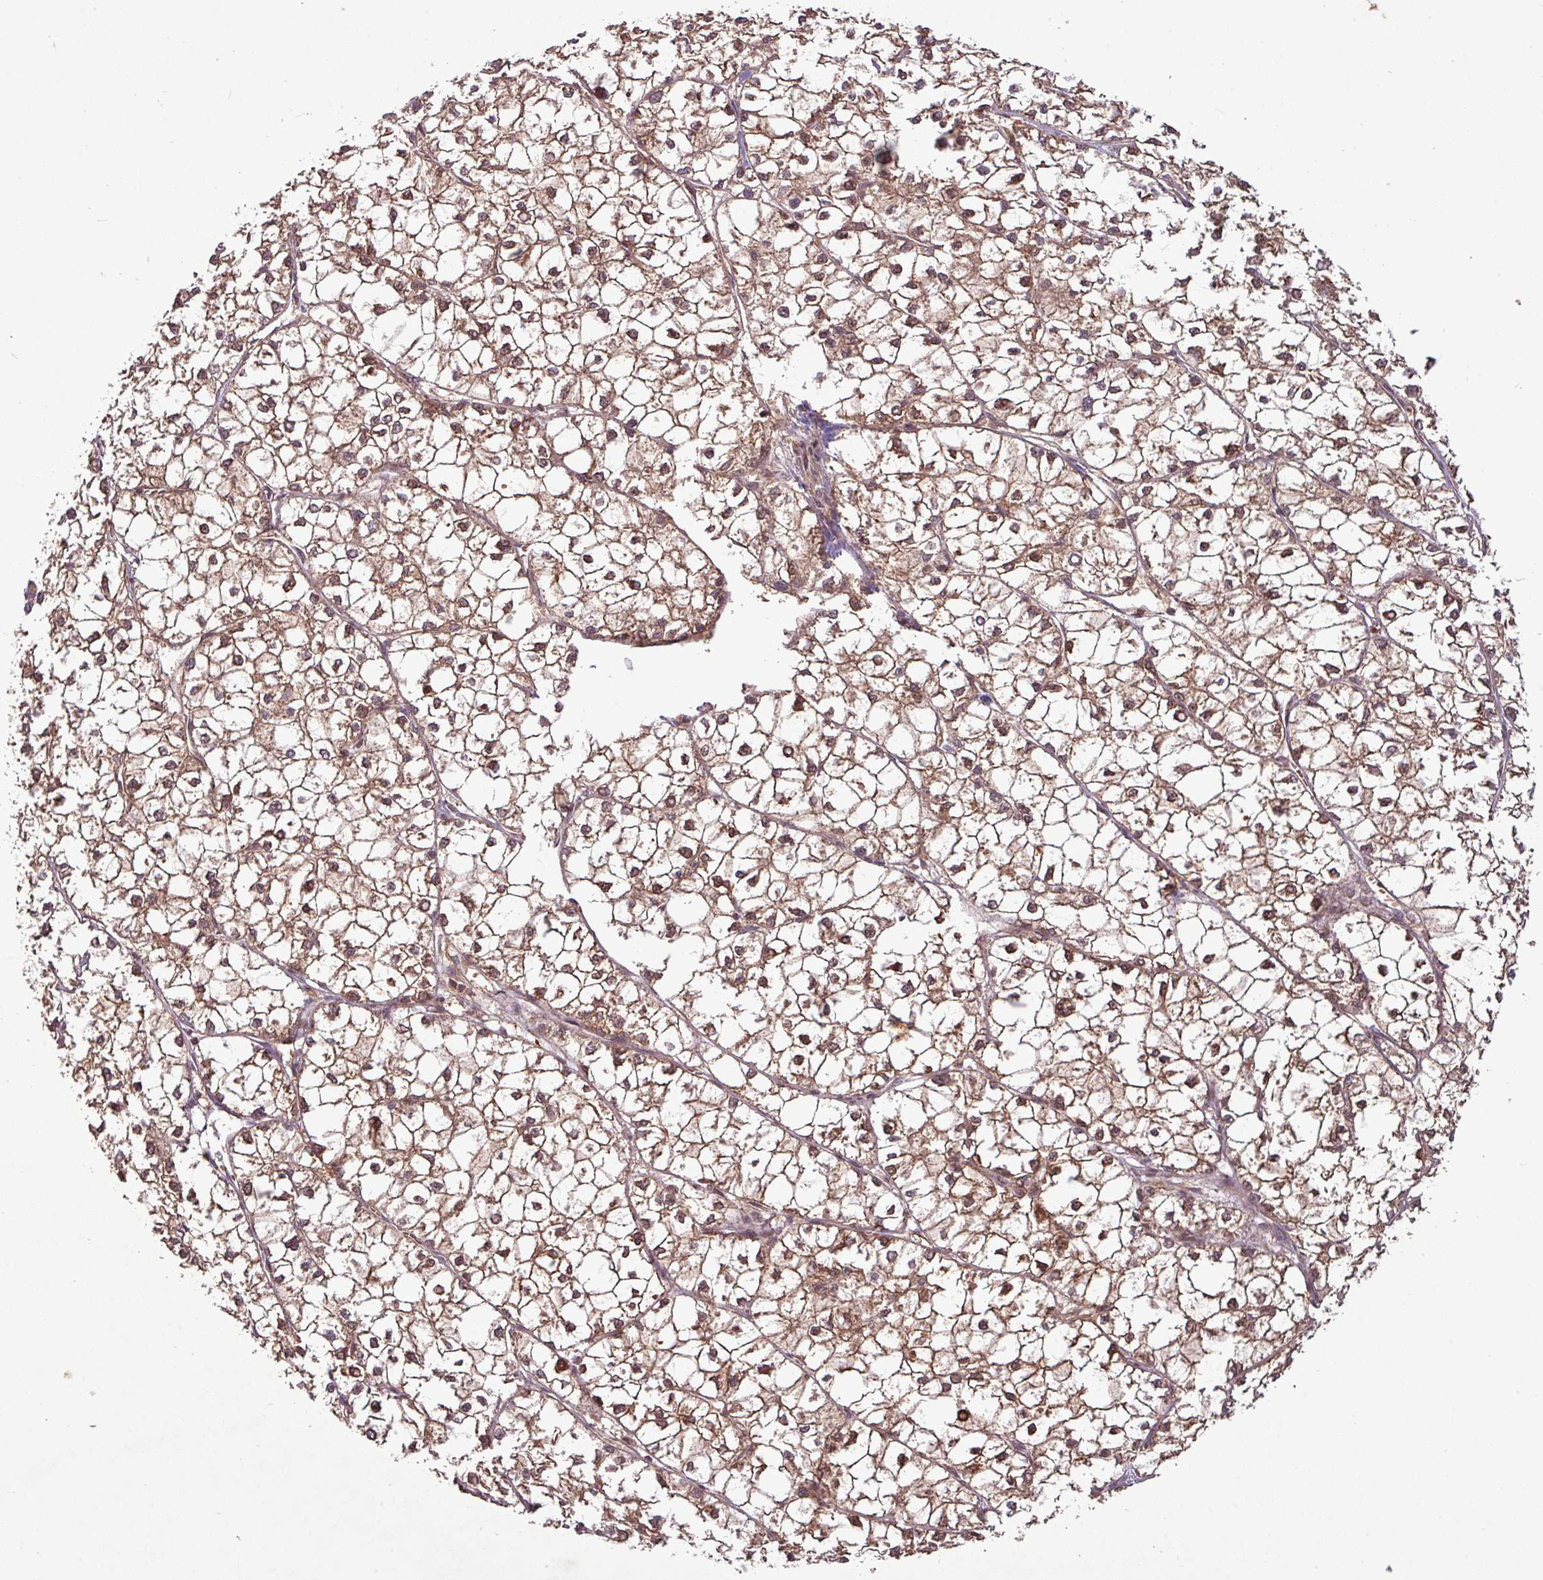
{"staining": {"intensity": "moderate", "quantity": ">75%", "location": "cytoplasmic/membranous,nuclear"}, "tissue": "liver cancer", "cell_type": "Tumor cells", "image_type": "cancer", "snomed": [{"axis": "morphology", "description": "Carcinoma, Hepatocellular, NOS"}, {"axis": "topography", "description": "Liver"}], "caption": "Immunohistochemistry (IHC) staining of liver cancer (hepatocellular carcinoma), which displays medium levels of moderate cytoplasmic/membranous and nuclear staining in approximately >75% of tumor cells indicating moderate cytoplasmic/membranous and nuclear protein positivity. The staining was performed using DAB (brown) for protein detection and nuclei were counterstained in hematoxylin (blue).", "gene": "YPEL3", "patient": {"sex": "female", "age": 43}}